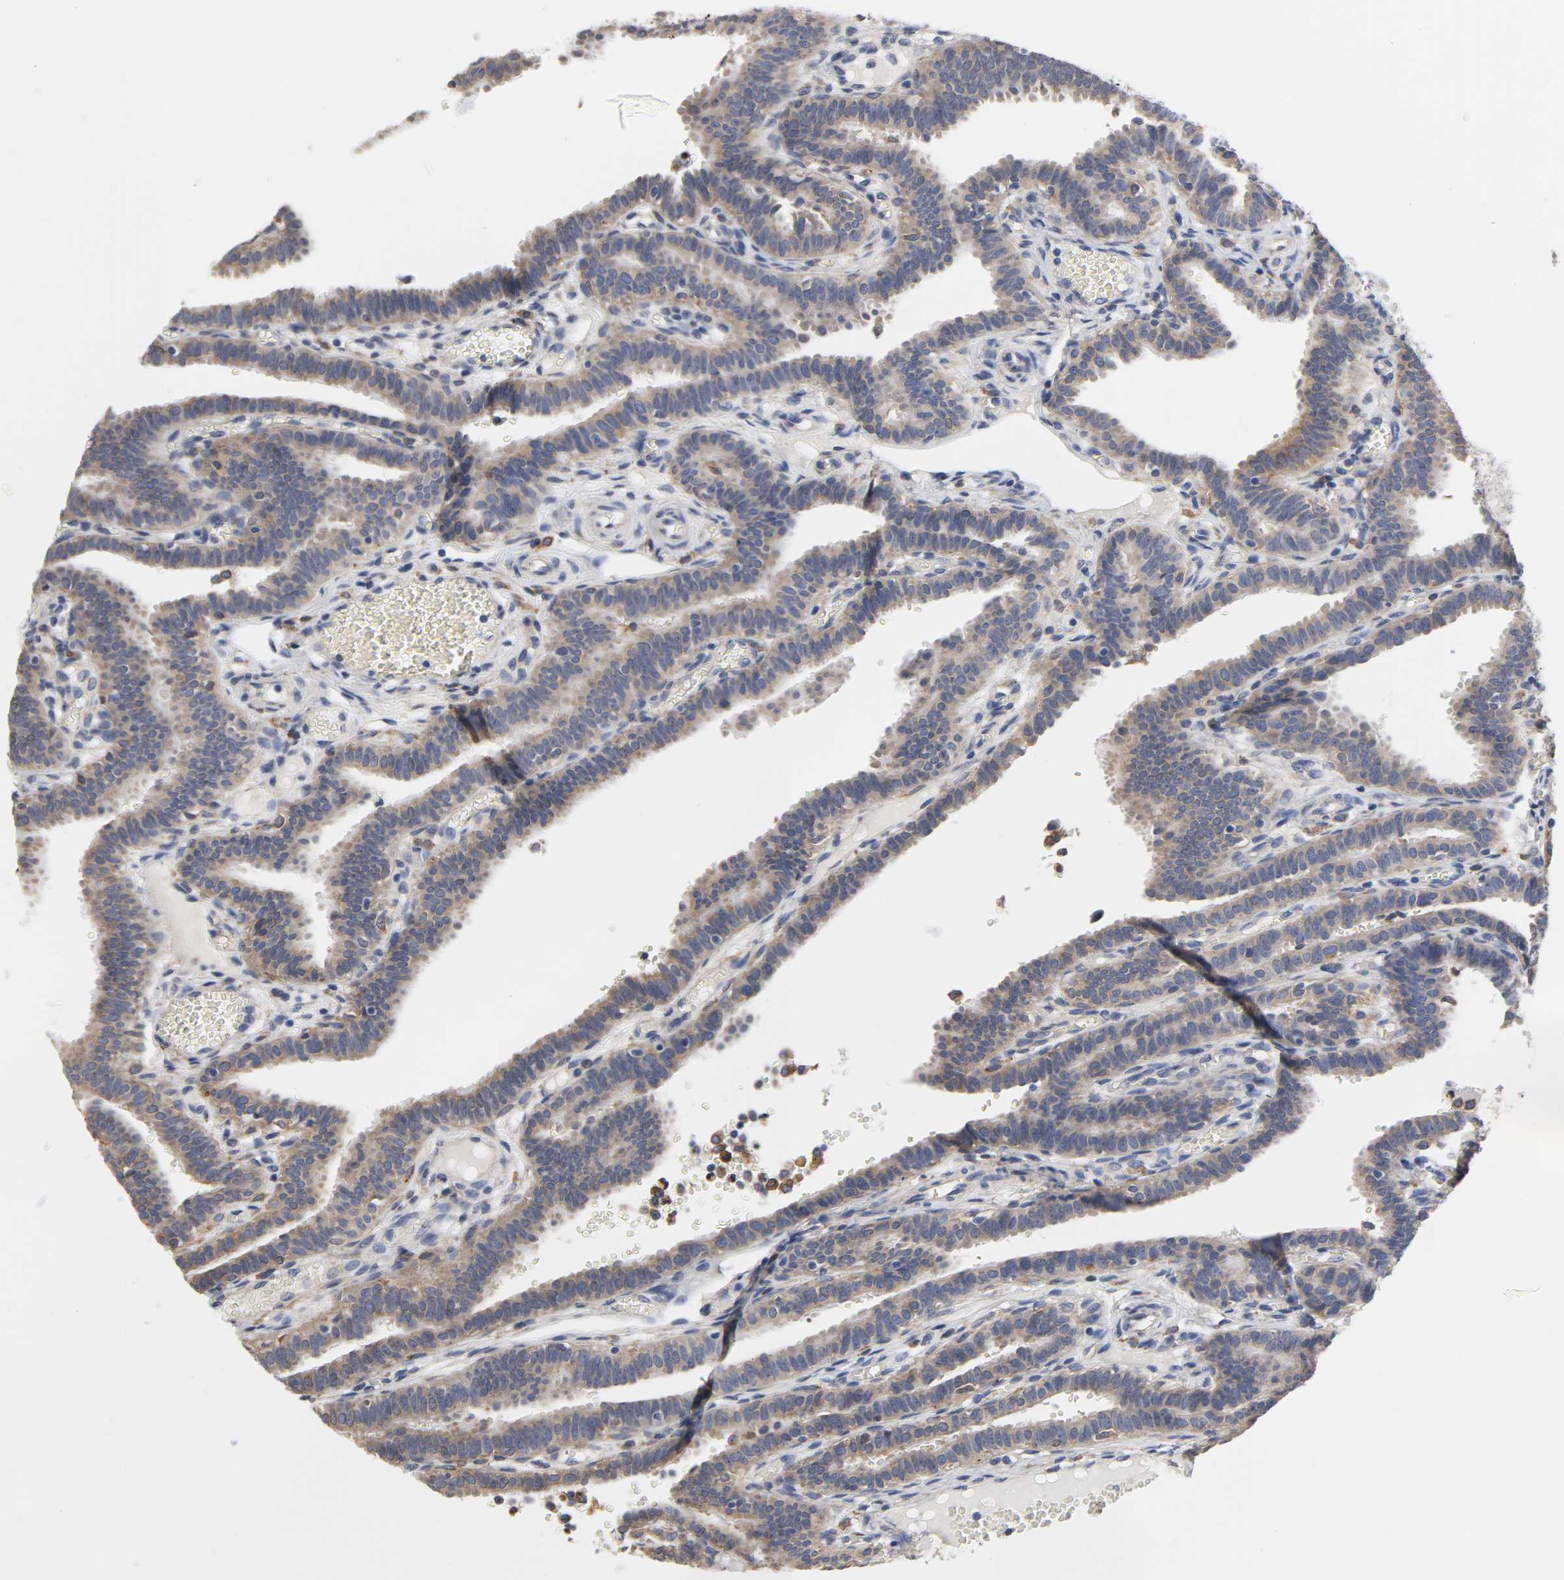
{"staining": {"intensity": "weak", "quantity": ">75%", "location": "cytoplasmic/membranous"}, "tissue": "fallopian tube", "cell_type": "Glandular cells", "image_type": "normal", "snomed": [{"axis": "morphology", "description": "Normal tissue, NOS"}, {"axis": "topography", "description": "Fallopian tube"}], "caption": "Fallopian tube stained with immunohistochemistry displays weak cytoplasmic/membranous expression in approximately >75% of glandular cells.", "gene": "HCK", "patient": {"sex": "female", "age": 29}}